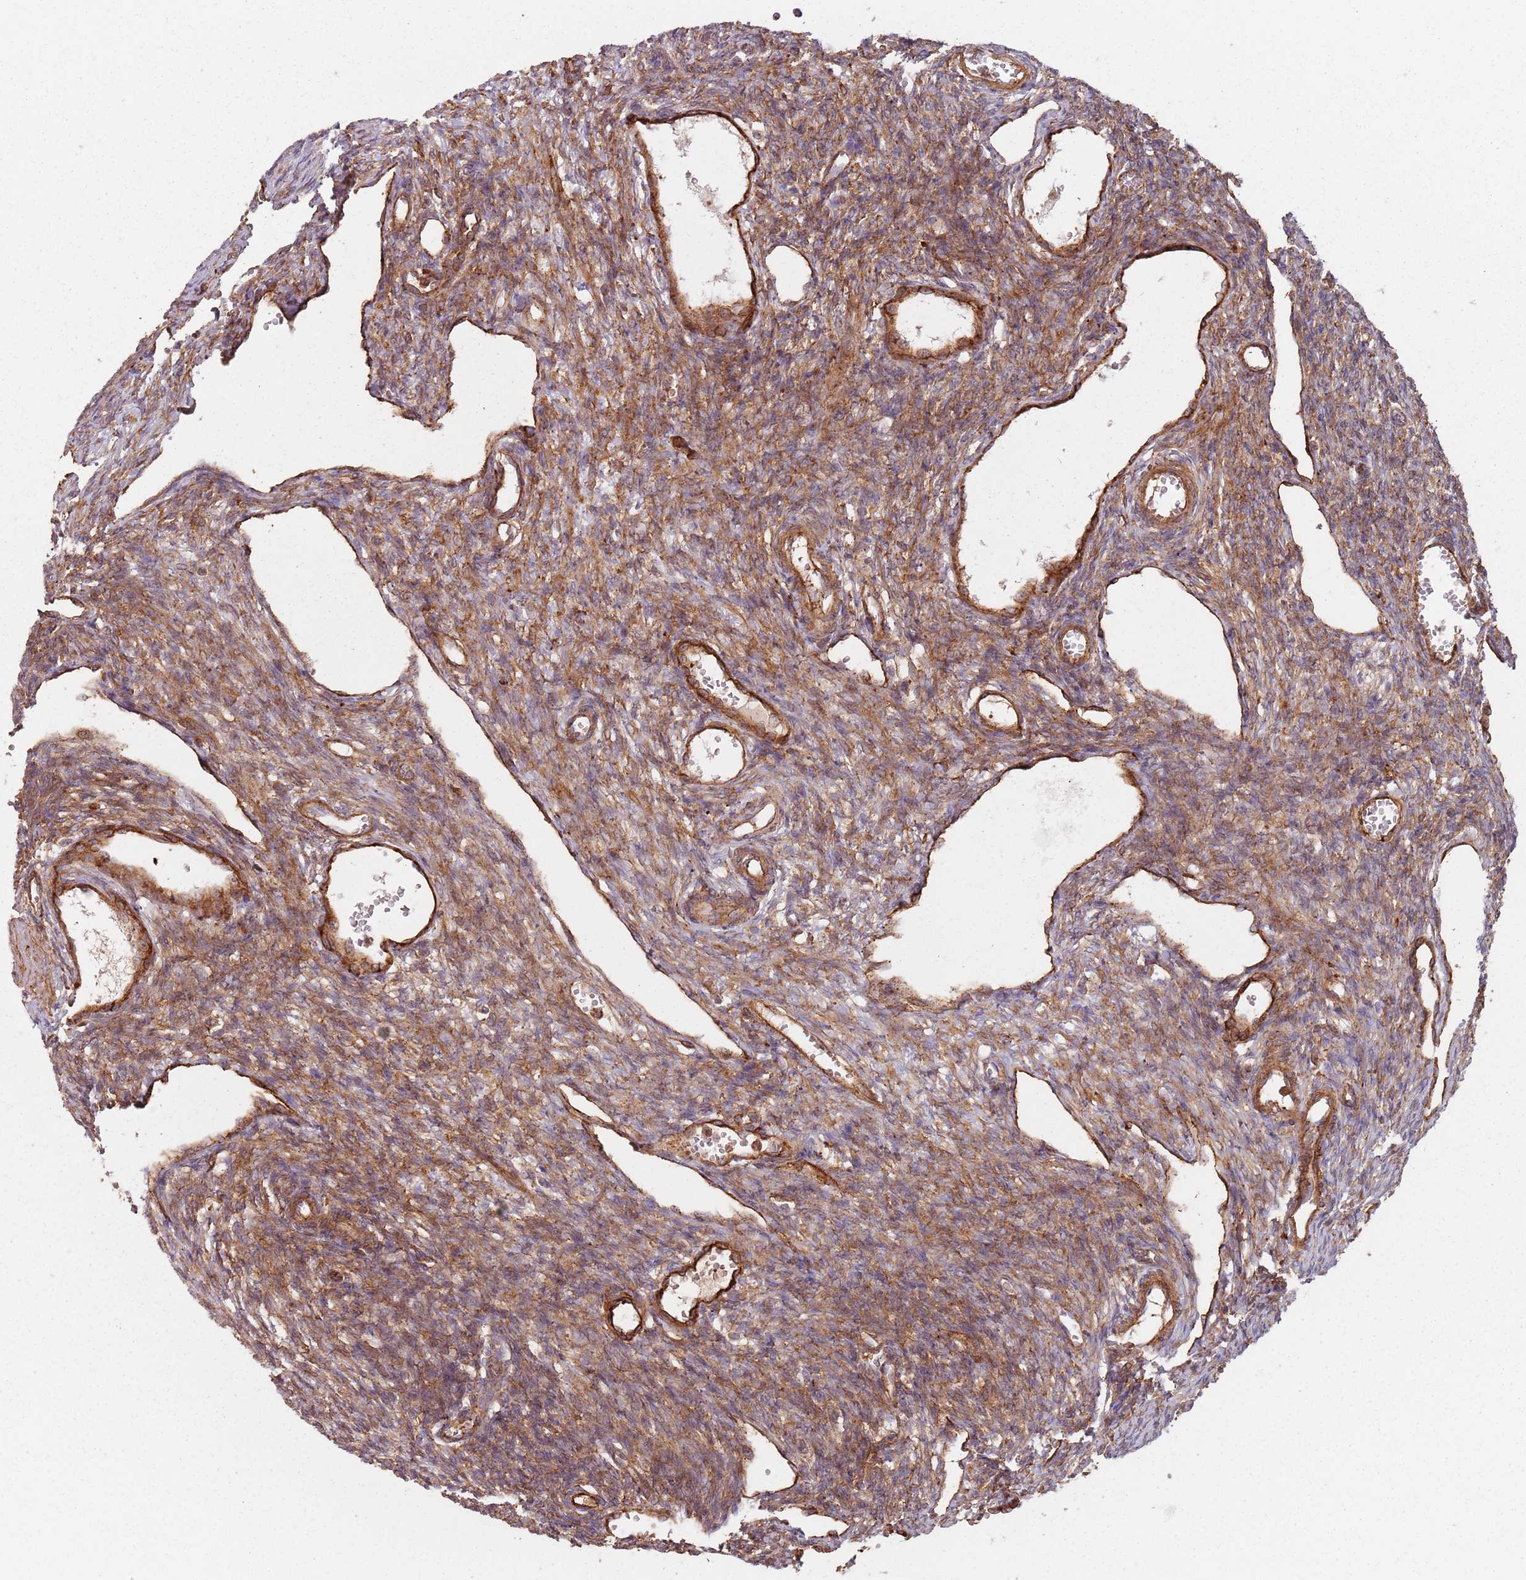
{"staining": {"intensity": "moderate", "quantity": ">75%", "location": "cytoplasmic/membranous"}, "tissue": "ovary", "cell_type": "Follicle cells", "image_type": "normal", "snomed": [{"axis": "morphology", "description": "Normal tissue, NOS"}, {"axis": "morphology", "description": "Cyst, NOS"}, {"axis": "topography", "description": "Ovary"}], "caption": "This photomicrograph shows immunohistochemistry staining of benign human ovary, with medium moderate cytoplasmic/membranous expression in approximately >75% of follicle cells.", "gene": "TPD52L2", "patient": {"sex": "female", "age": 33}}